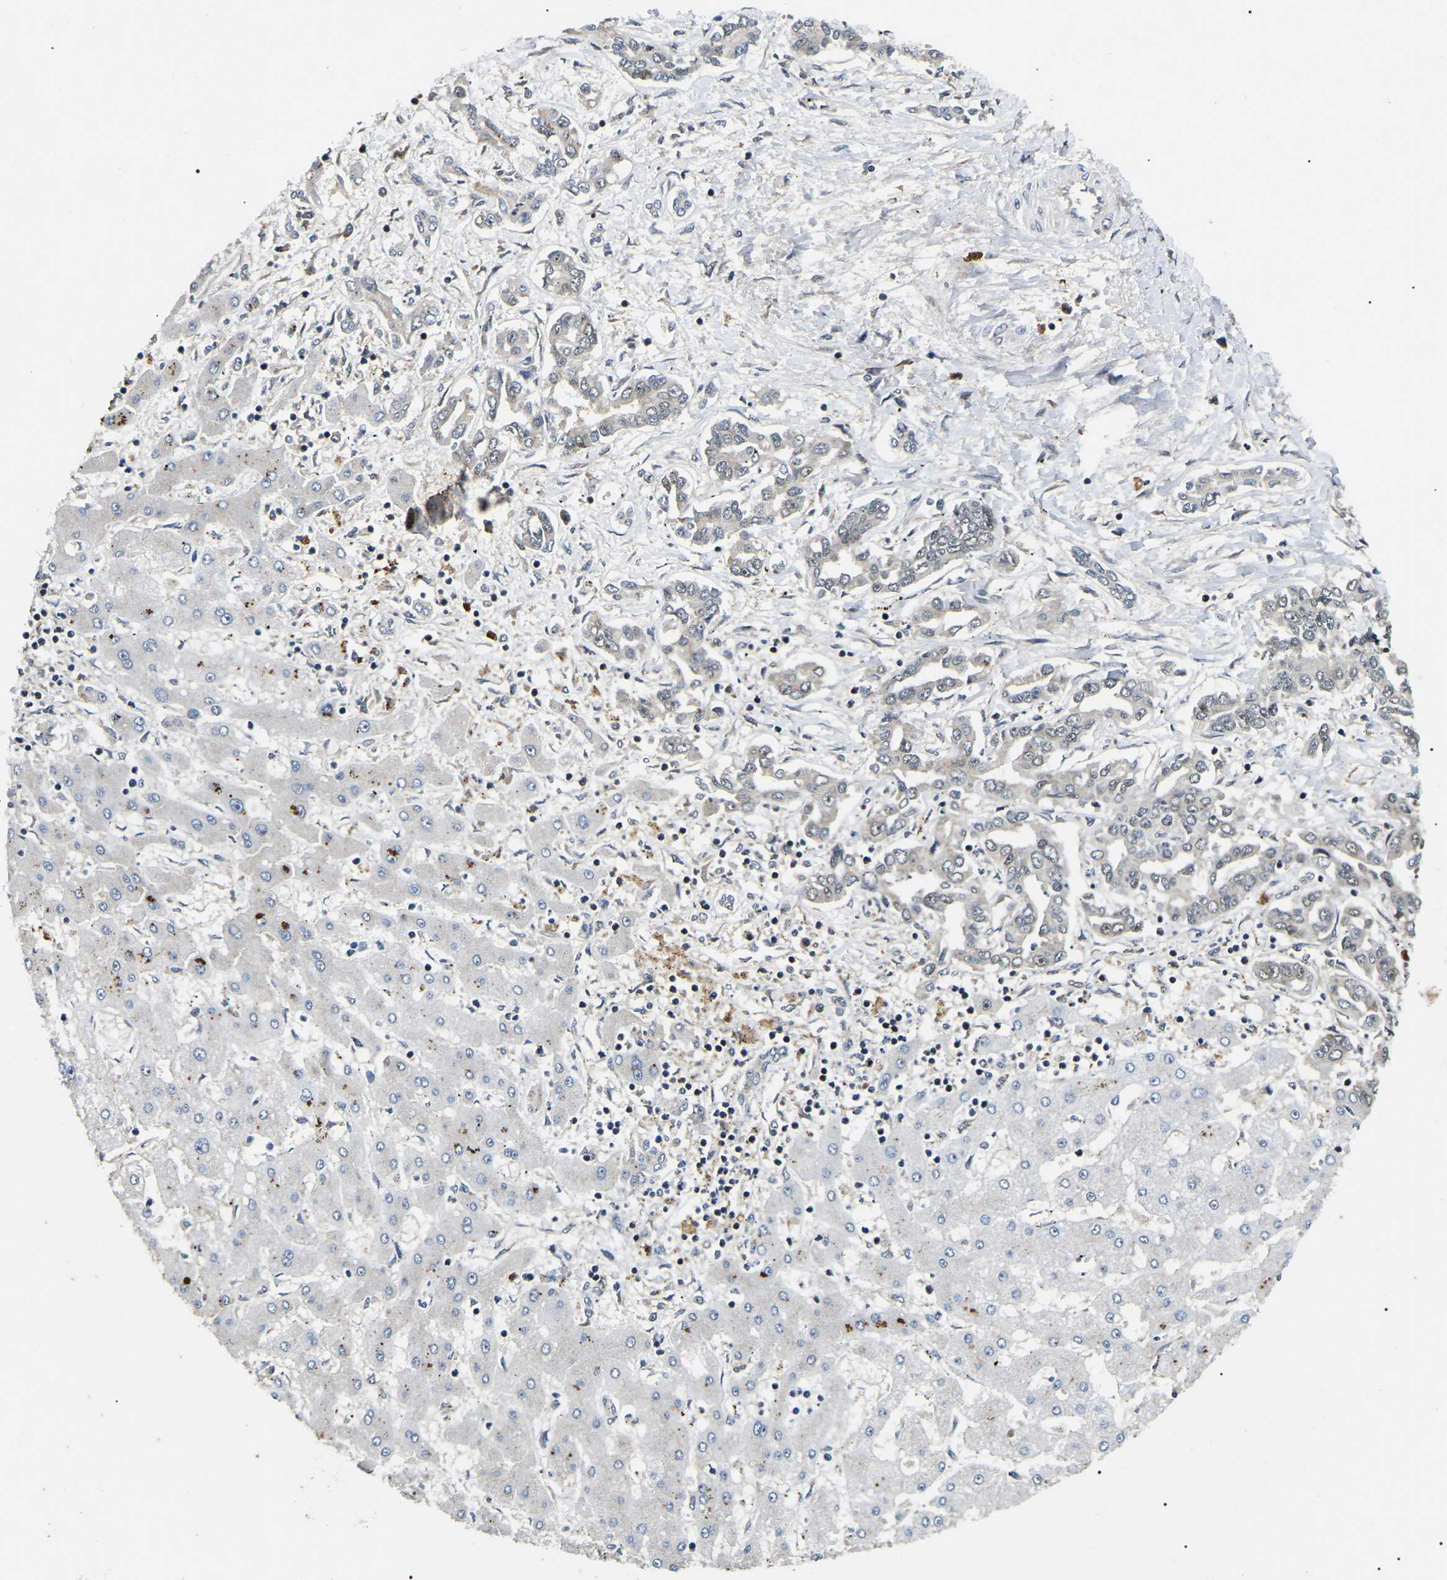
{"staining": {"intensity": "weak", "quantity": "25%-75%", "location": "cytoplasmic/membranous"}, "tissue": "liver cancer", "cell_type": "Tumor cells", "image_type": "cancer", "snomed": [{"axis": "morphology", "description": "Cholangiocarcinoma"}, {"axis": "topography", "description": "Liver"}], "caption": "This micrograph exhibits immunohistochemistry (IHC) staining of human cholangiocarcinoma (liver), with low weak cytoplasmic/membranous staining in about 25%-75% of tumor cells.", "gene": "RBM28", "patient": {"sex": "male", "age": 59}}